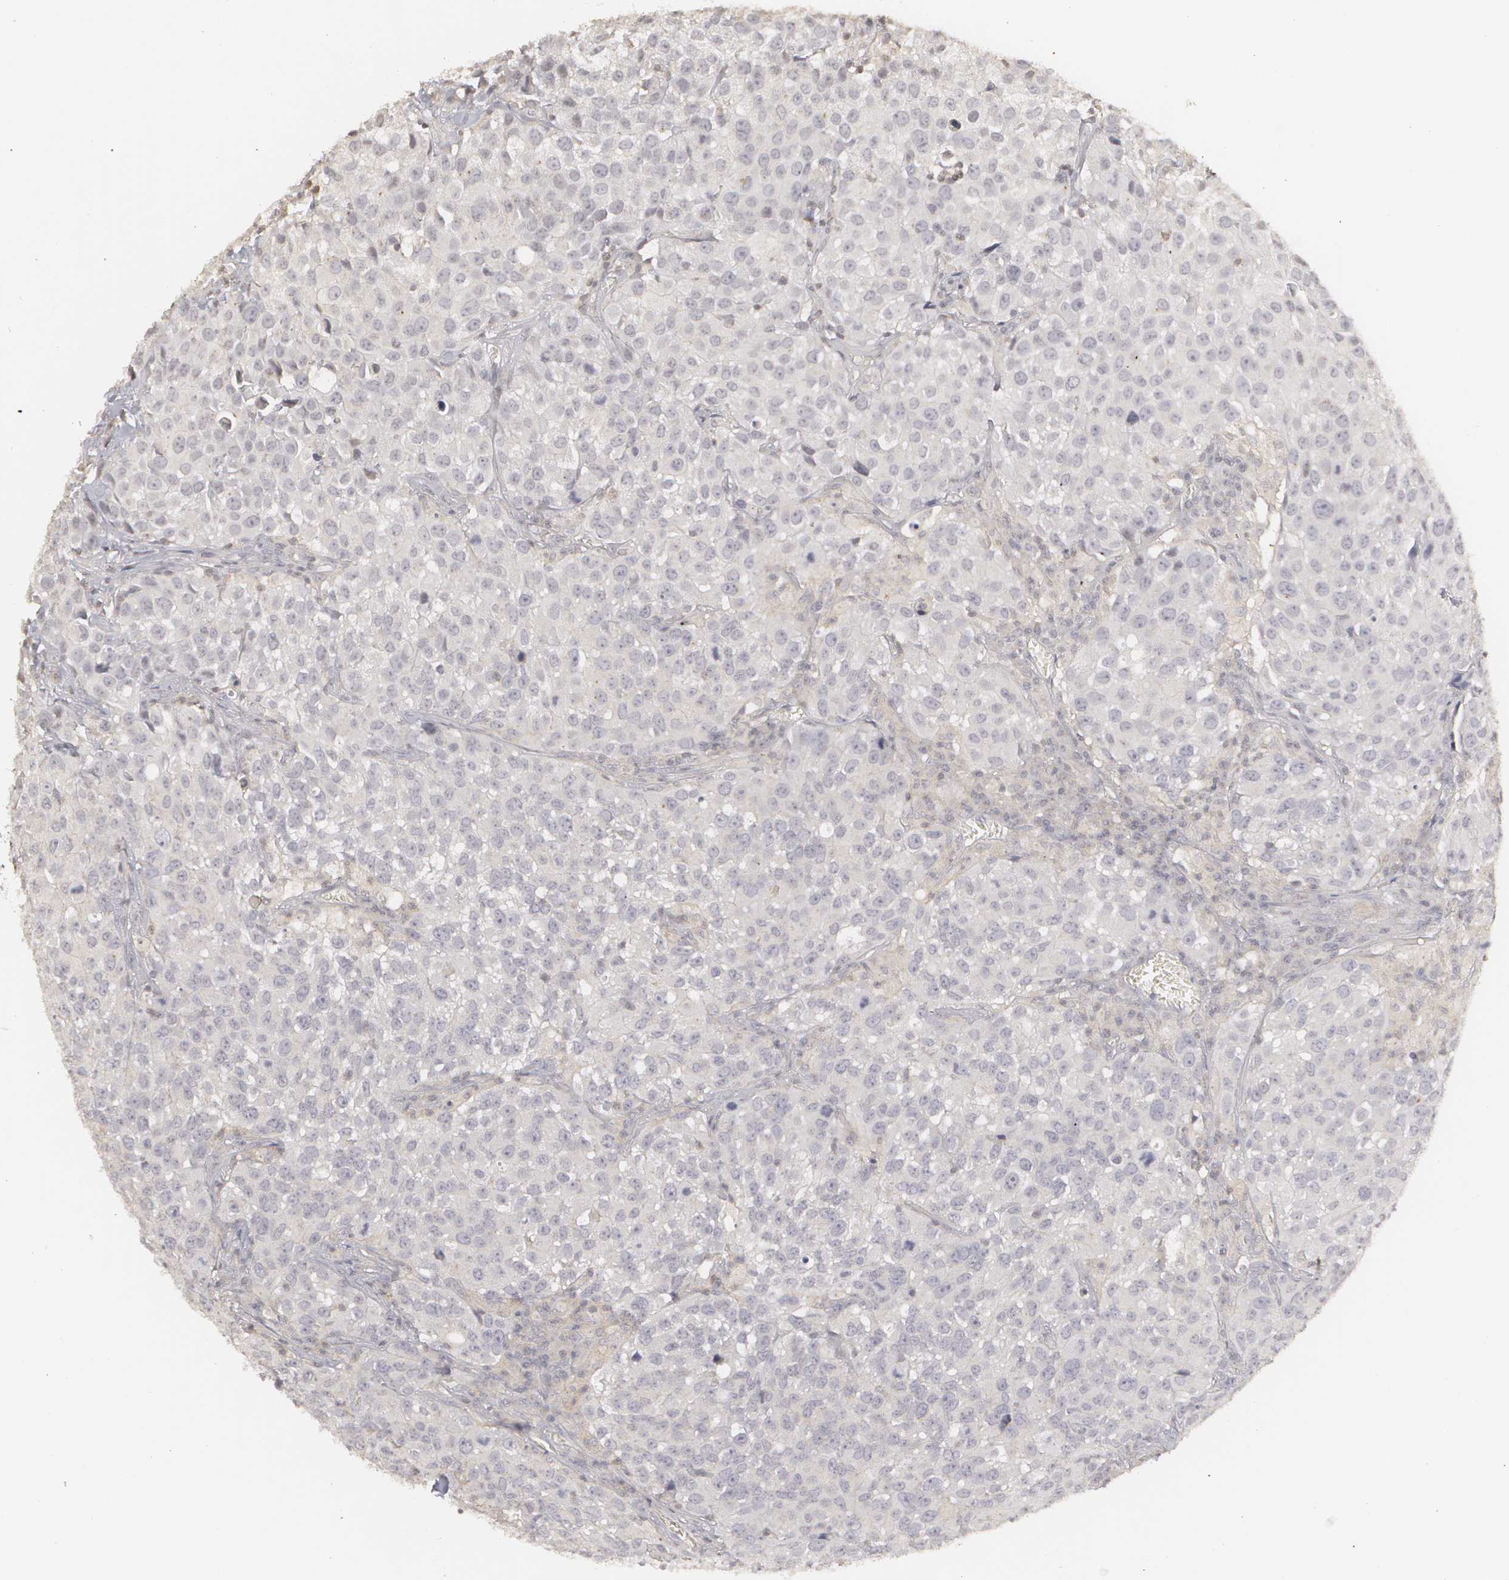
{"staining": {"intensity": "negative", "quantity": "none", "location": "none"}, "tissue": "urothelial cancer", "cell_type": "Tumor cells", "image_type": "cancer", "snomed": [{"axis": "morphology", "description": "Urothelial carcinoma, High grade"}, {"axis": "topography", "description": "Urinary bladder"}], "caption": "The IHC photomicrograph has no significant staining in tumor cells of urothelial carcinoma (high-grade) tissue.", "gene": "CLDN2", "patient": {"sex": "female", "age": 75}}